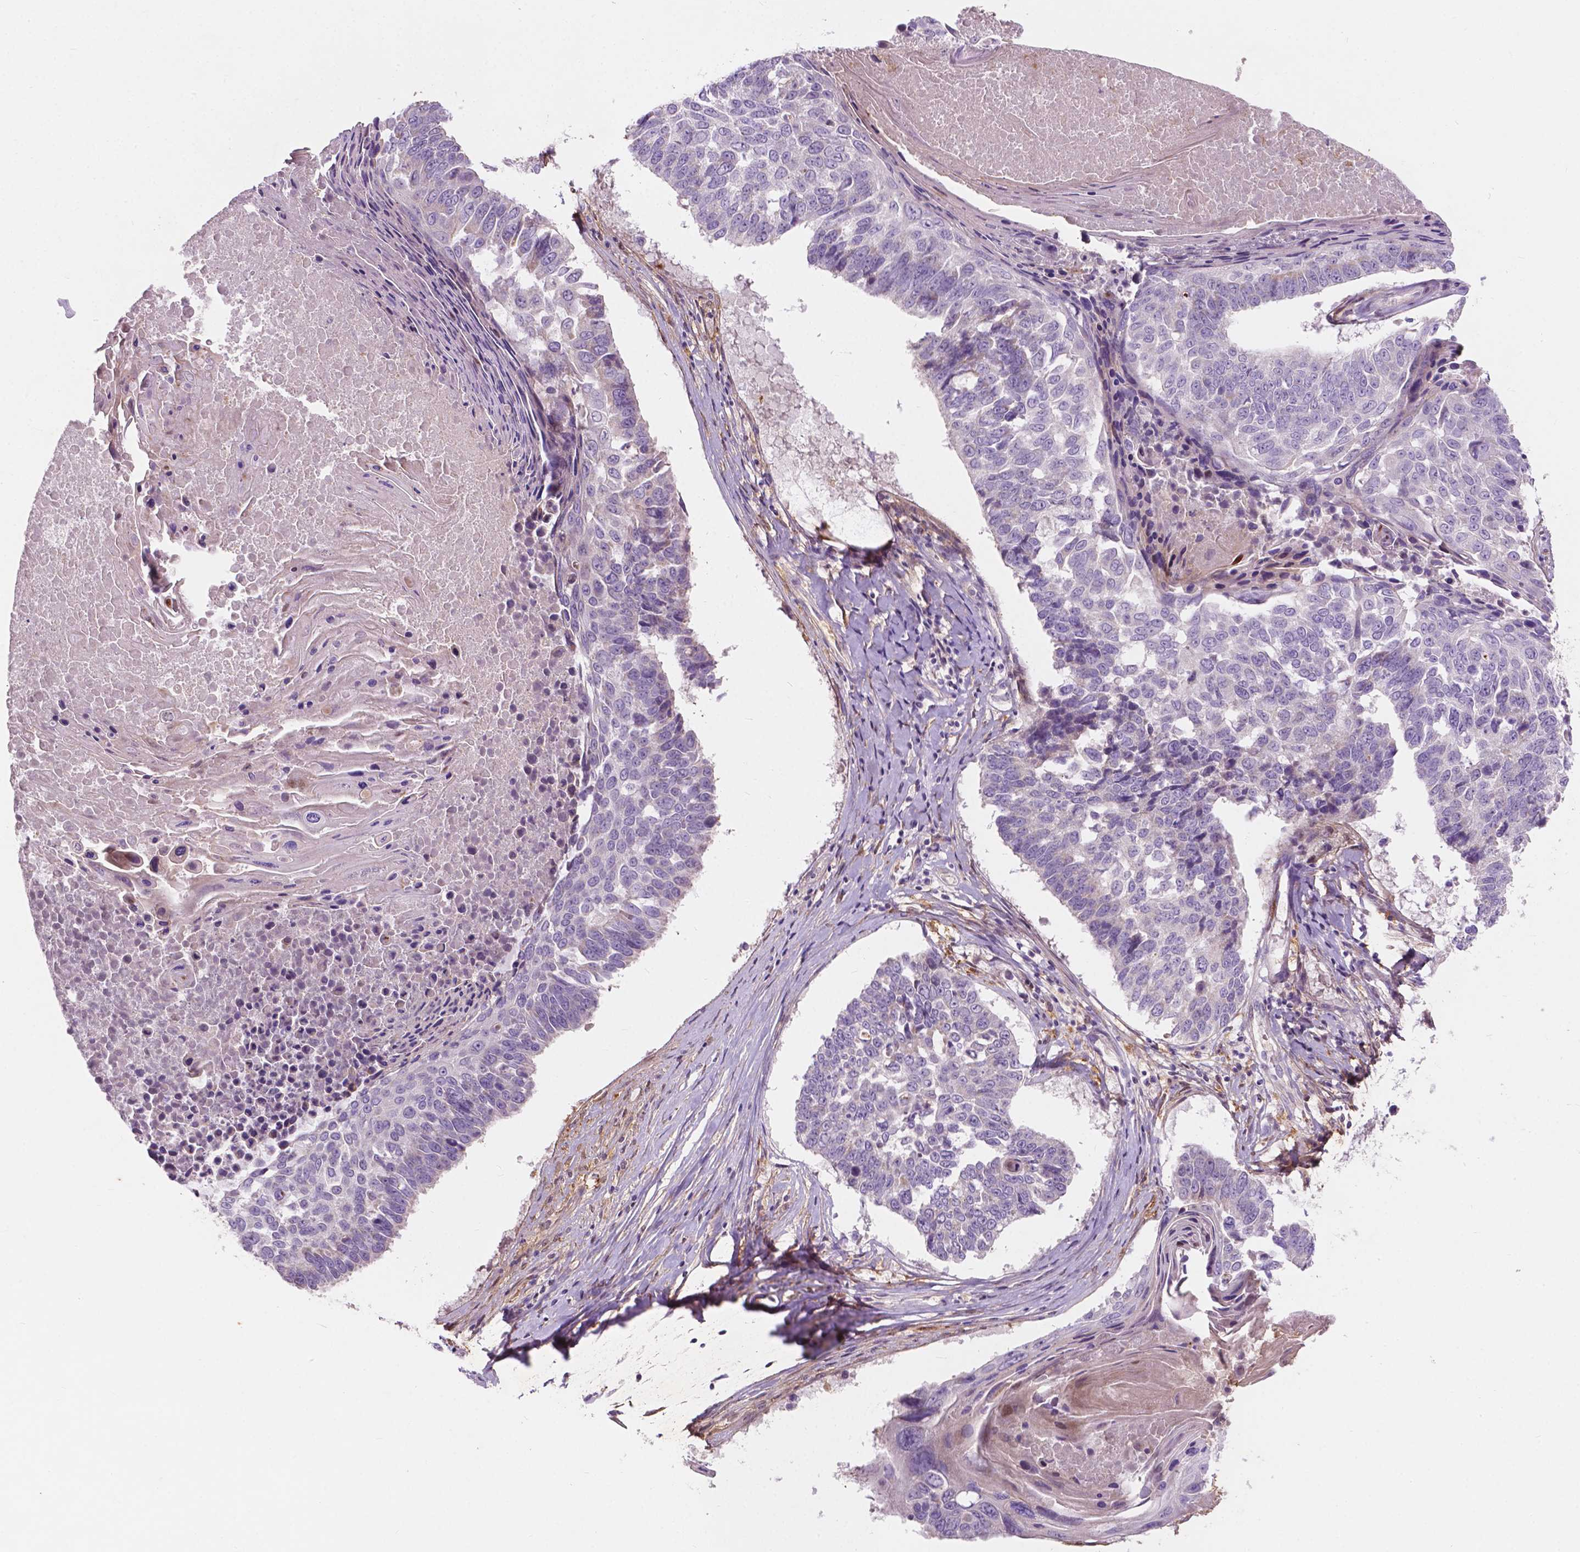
{"staining": {"intensity": "negative", "quantity": "none", "location": "none"}, "tissue": "lung cancer", "cell_type": "Tumor cells", "image_type": "cancer", "snomed": [{"axis": "morphology", "description": "Squamous cell carcinoma, NOS"}, {"axis": "topography", "description": "Lung"}], "caption": "This is an IHC image of lung squamous cell carcinoma. There is no staining in tumor cells.", "gene": "GPR37", "patient": {"sex": "male", "age": 73}}